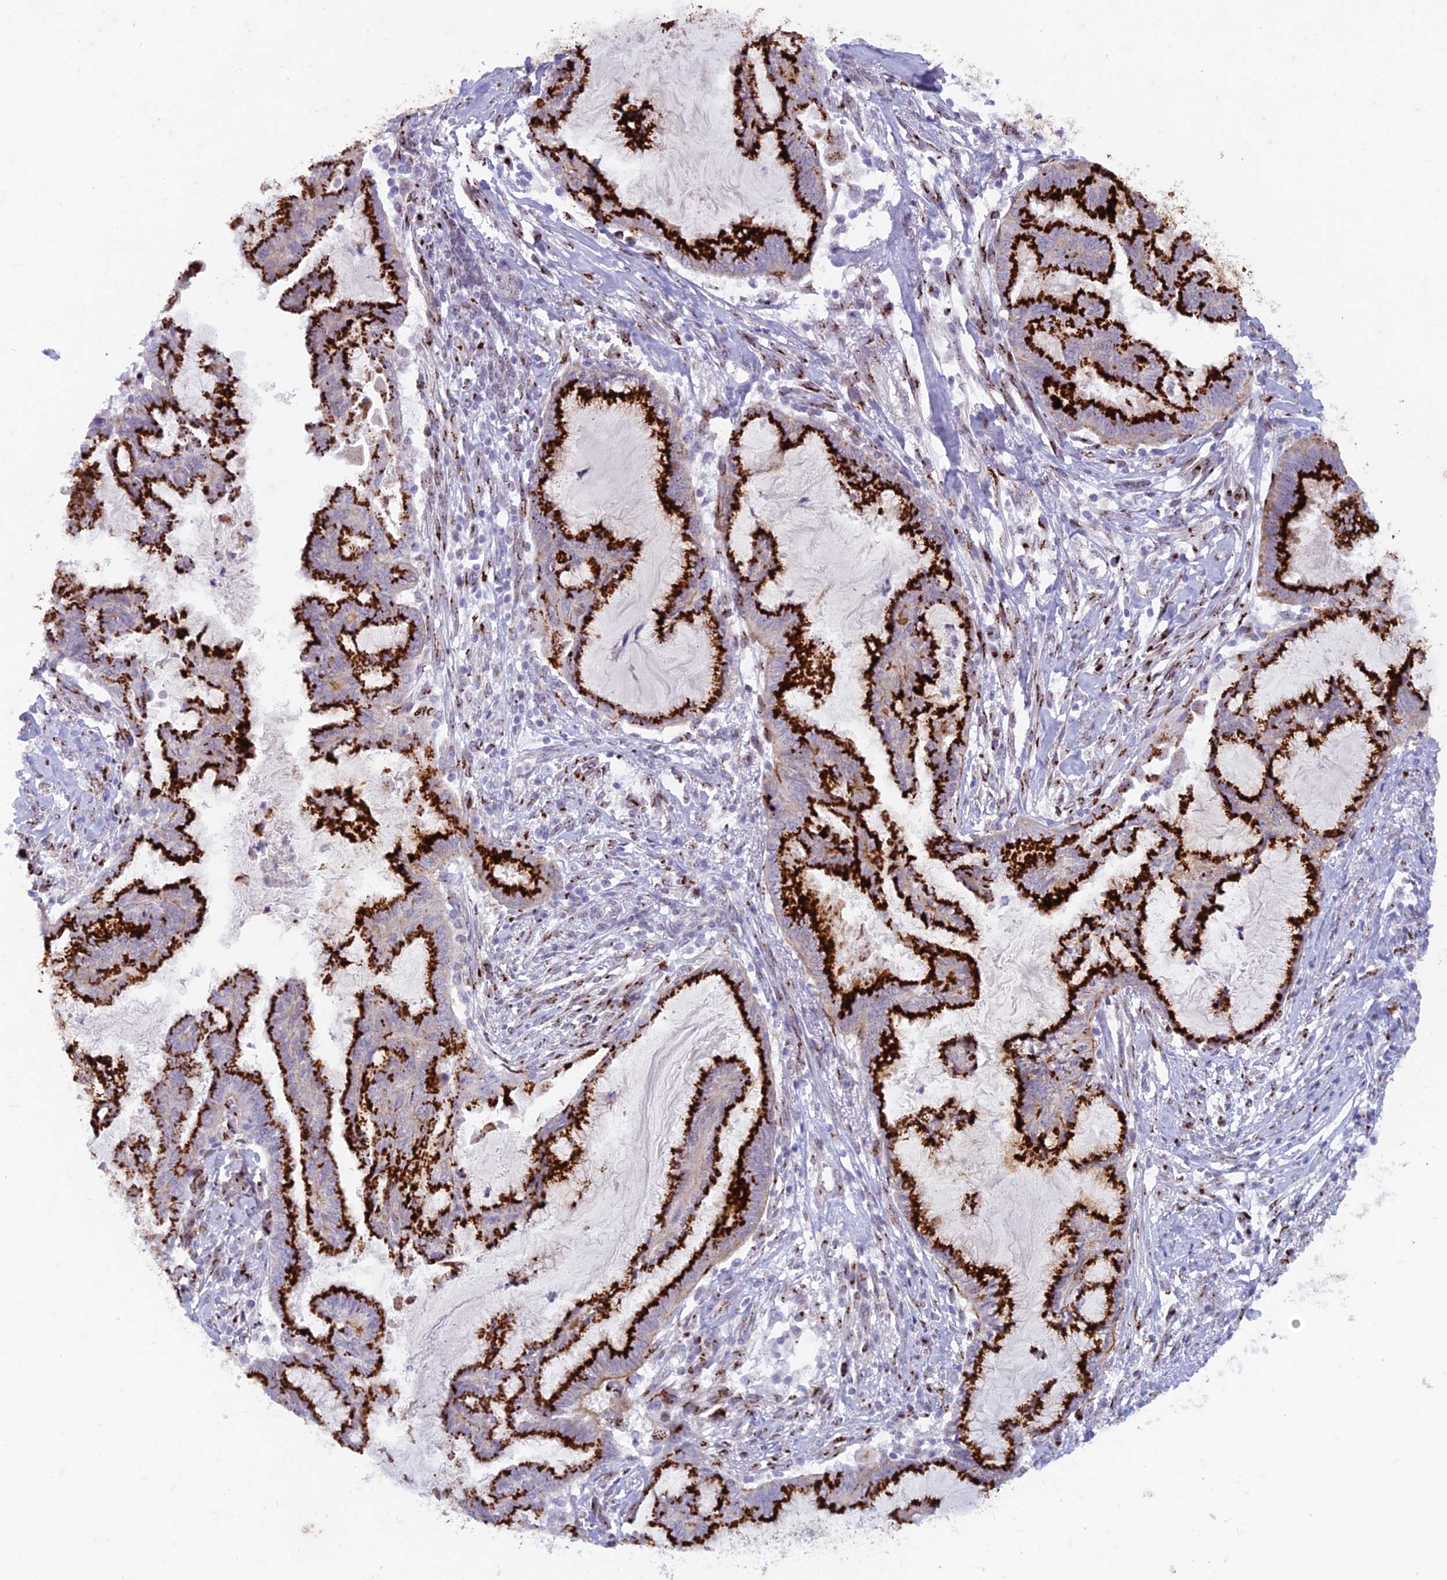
{"staining": {"intensity": "strong", "quantity": ">75%", "location": "cytoplasmic/membranous"}, "tissue": "endometrial cancer", "cell_type": "Tumor cells", "image_type": "cancer", "snomed": [{"axis": "morphology", "description": "Adenocarcinoma, NOS"}, {"axis": "topography", "description": "Endometrium"}], "caption": "Immunohistochemistry histopathology image of endometrial cancer stained for a protein (brown), which reveals high levels of strong cytoplasmic/membranous positivity in about >75% of tumor cells.", "gene": "FAM3C", "patient": {"sex": "female", "age": 86}}